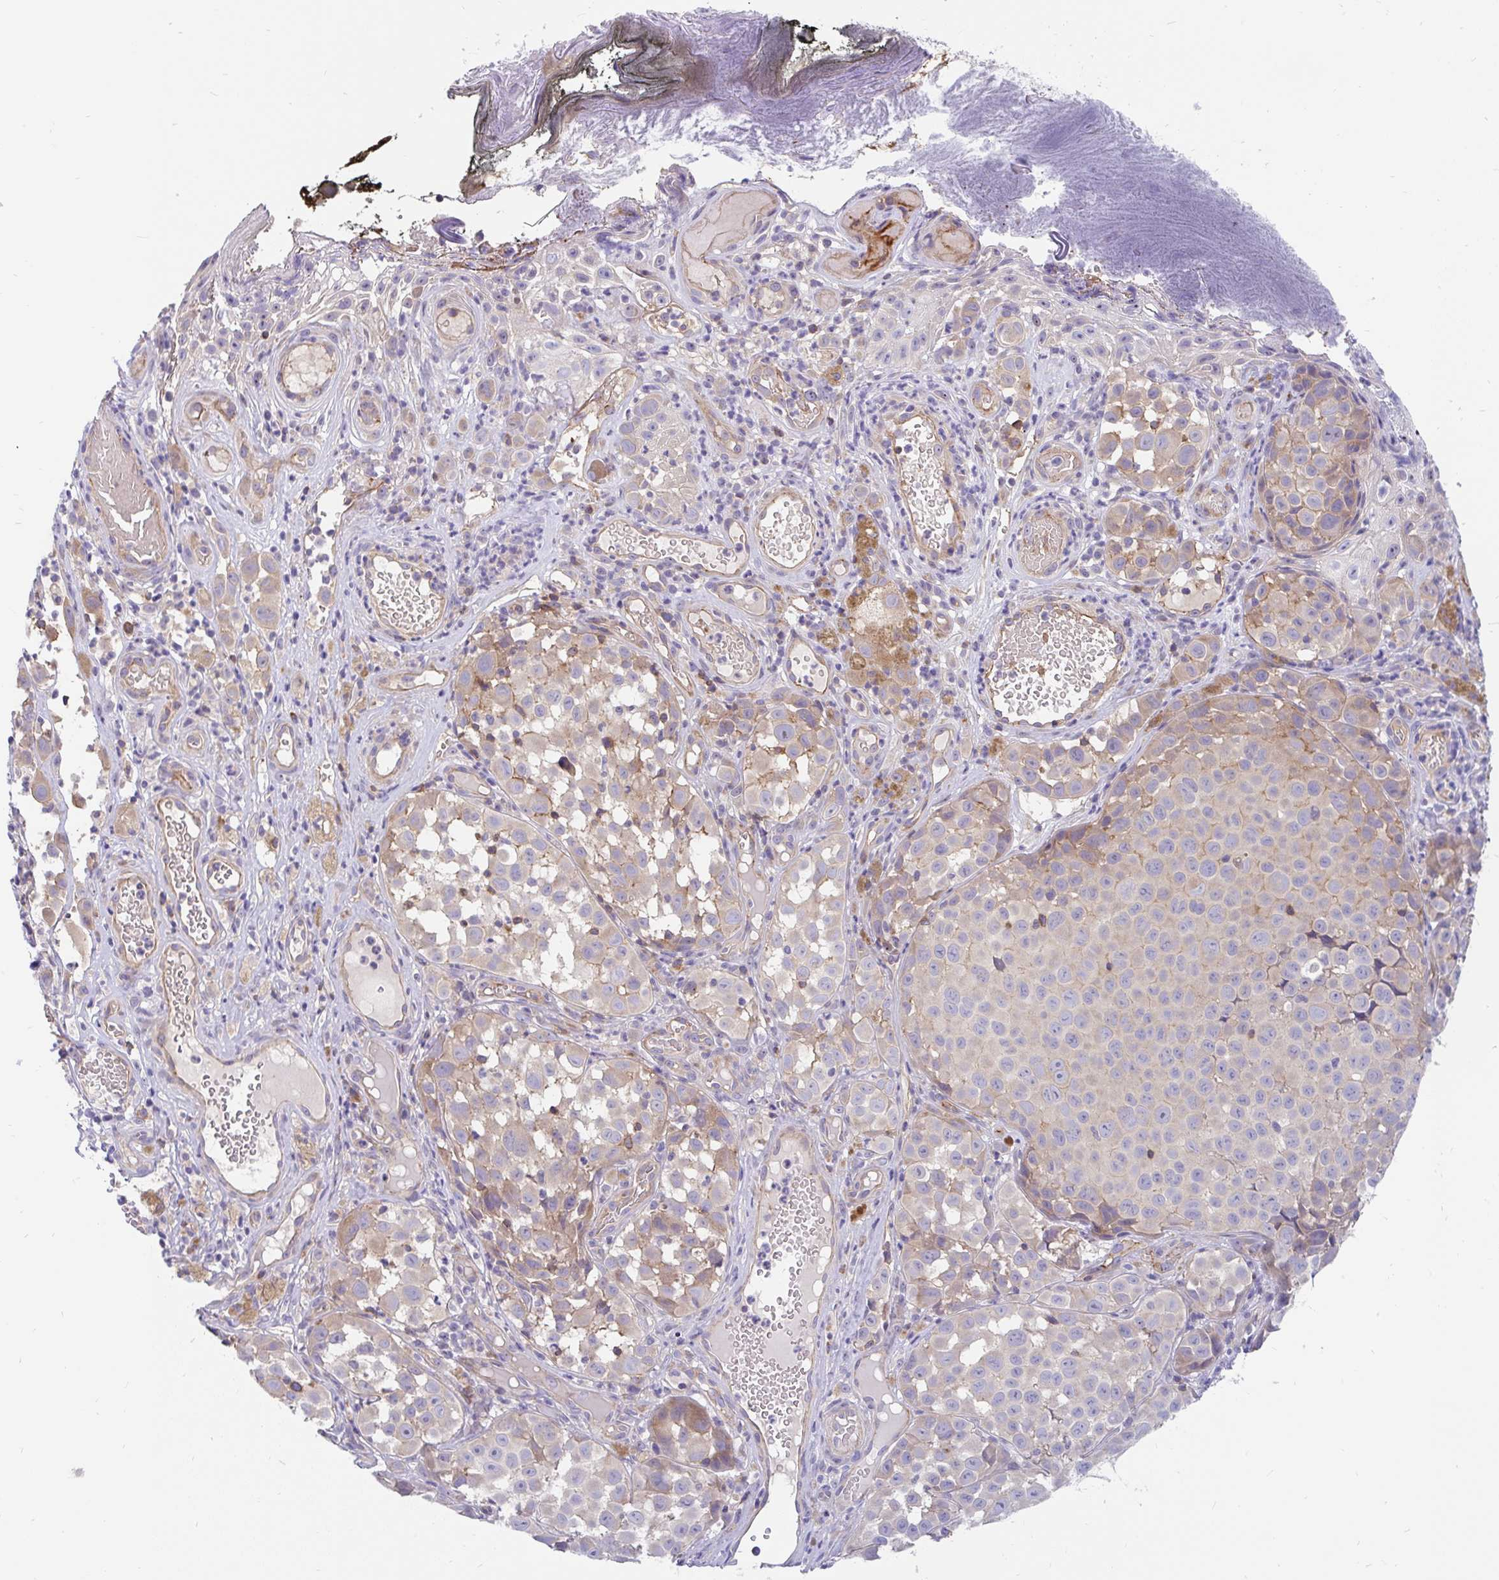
{"staining": {"intensity": "moderate", "quantity": "<25%", "location": "cytoplasmic/membranous"}, "tissue": "melanoma", "cell_type": "Tumor cells", "image_type": "cancer", "snomed": [{"axis": "morphology", "description": "Malignant melanoma, NOS"}, {"axis": "topography", "description": "Skin"}], "caption": "This photomicrograph shows melanoma stained with immunohistochemistry to label a protein in brown. The cytoplasmic/membranous of tumor cells show moderate positivity for the protein. Nuclei are counter-stained blue.", "gene": "LRRC26", "patient": {"sex": "male", "age": 64}}